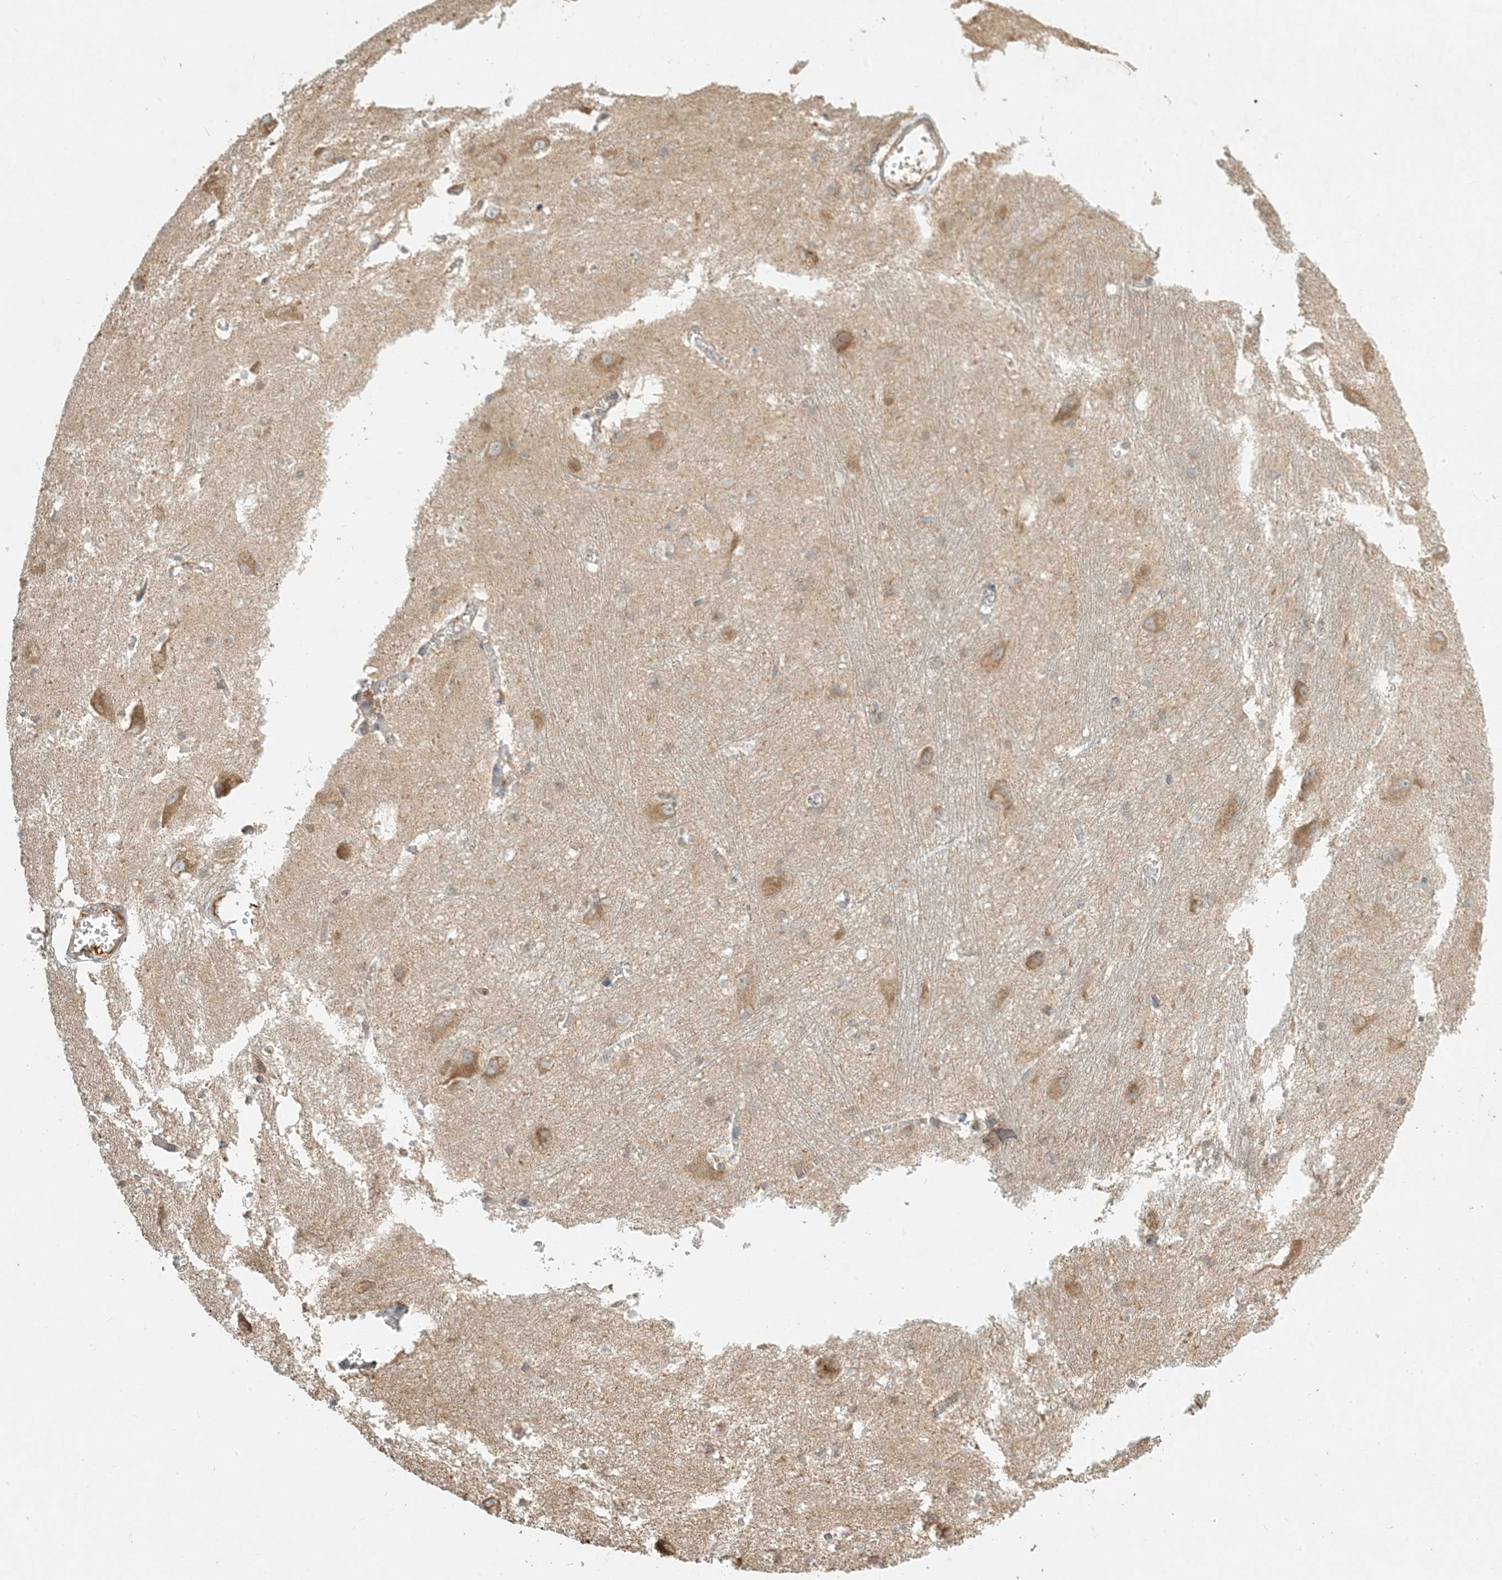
{"staining": {"intensity": "moderate", "quantity": "<25%", "location": "cytoplasmic/membranous"}, "tissue": "caudate", "cell_type": "Glial cells", "image_type": "normal", "snomed": [{"axis": "morphology", "description": "Normal tissue, NOS"}, {"axis": "topography", "description": "Lateral ventricle wall"}], "caption": "Protein expression analysis of unremarkable human caudate reveals moderate cytoplasmic/membranous expression in about <25% of glial cells. Nuclei are stained in blue.", "gene": "MCOLN1", "patient": {"sex": "male", "age": 37}}